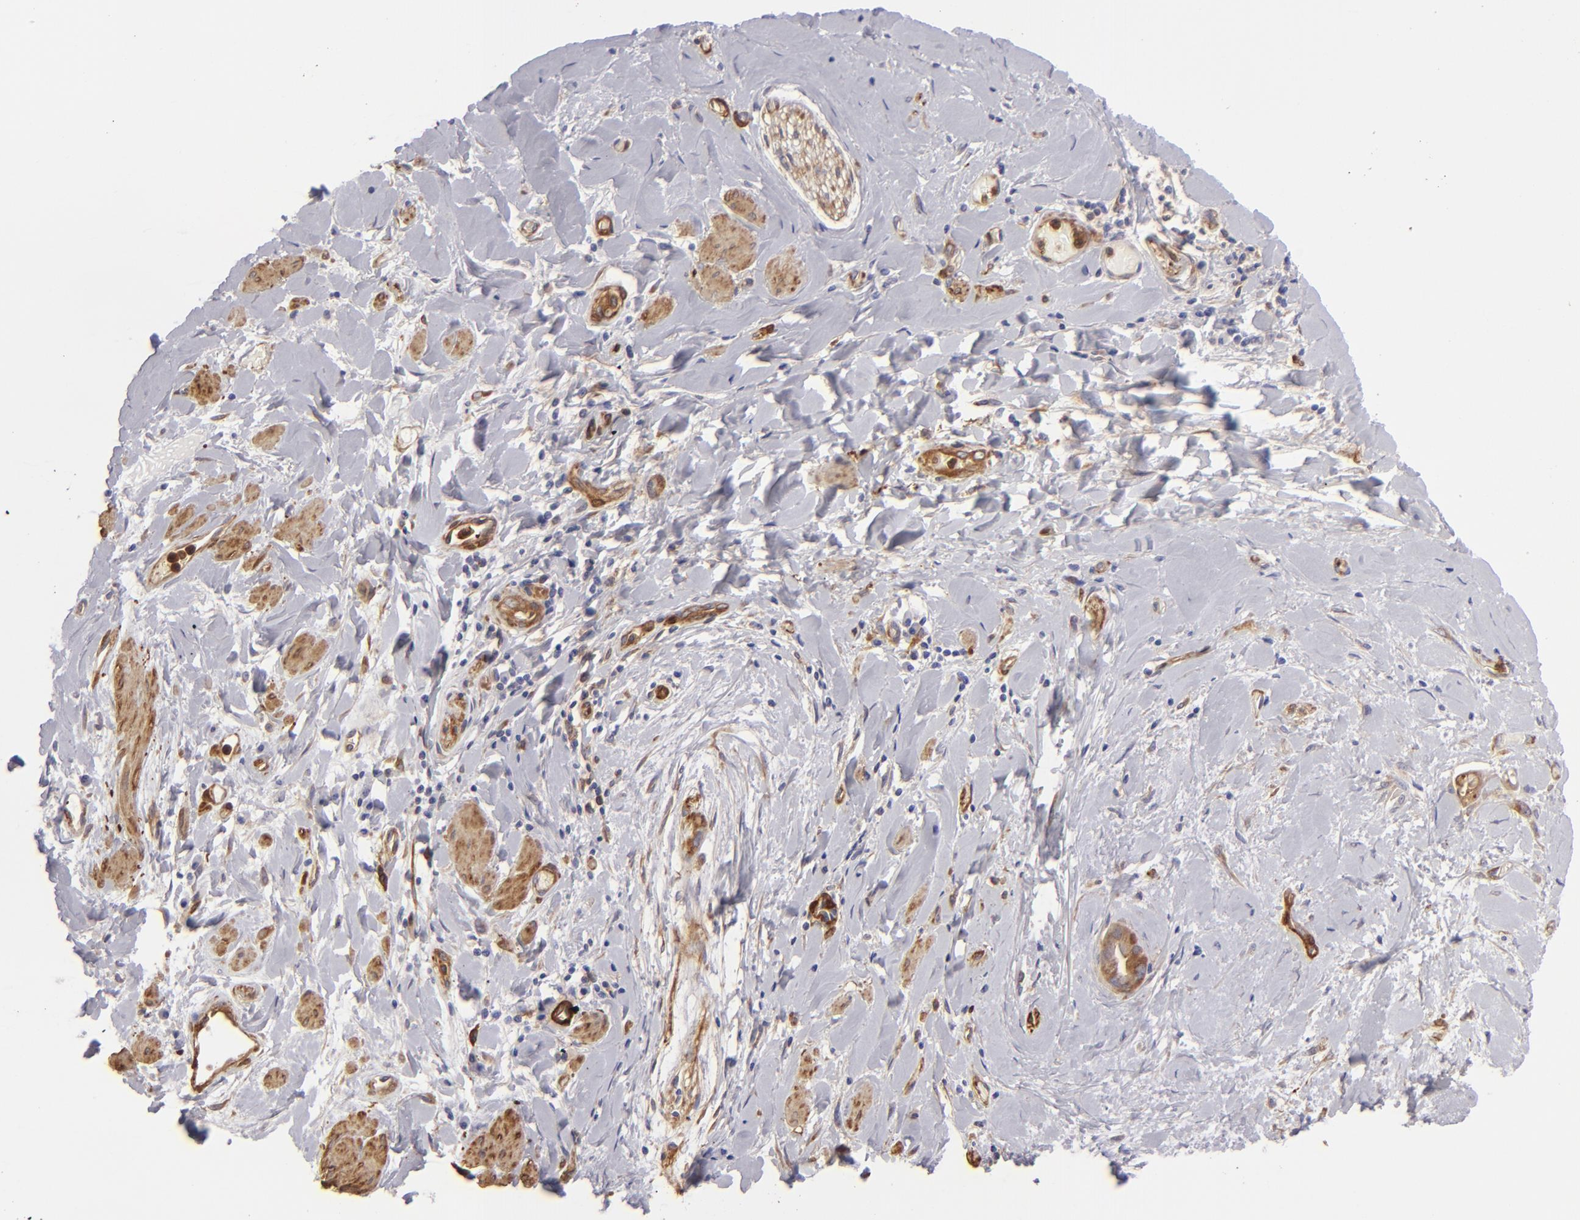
{"staining": {"intensity": "moderate", "quantity": ">75%", "location": "cytoplasmic/membranous"}, "tissue": "liver cancer", "cell_type": "Tumor cells", "image_type": "cancer", "snomed": [{"axis": "morphology", "description": "Cholangiocarcinoma"}, {"axis": "topography", "description": "Liver"}], "caption": "Immunohistochemistry (IHC) micrograph of neoplastic tissue: liver cholangiocarcinoma stained using IHC displays medium levels of moderate protein expression localized specifically in the cytoplasmic/membranous of tumor cells, appearing as a cytoplasmic/membranous brown color.", "gene": "VCL", "patient": {"sex": "female", "age": 65}}